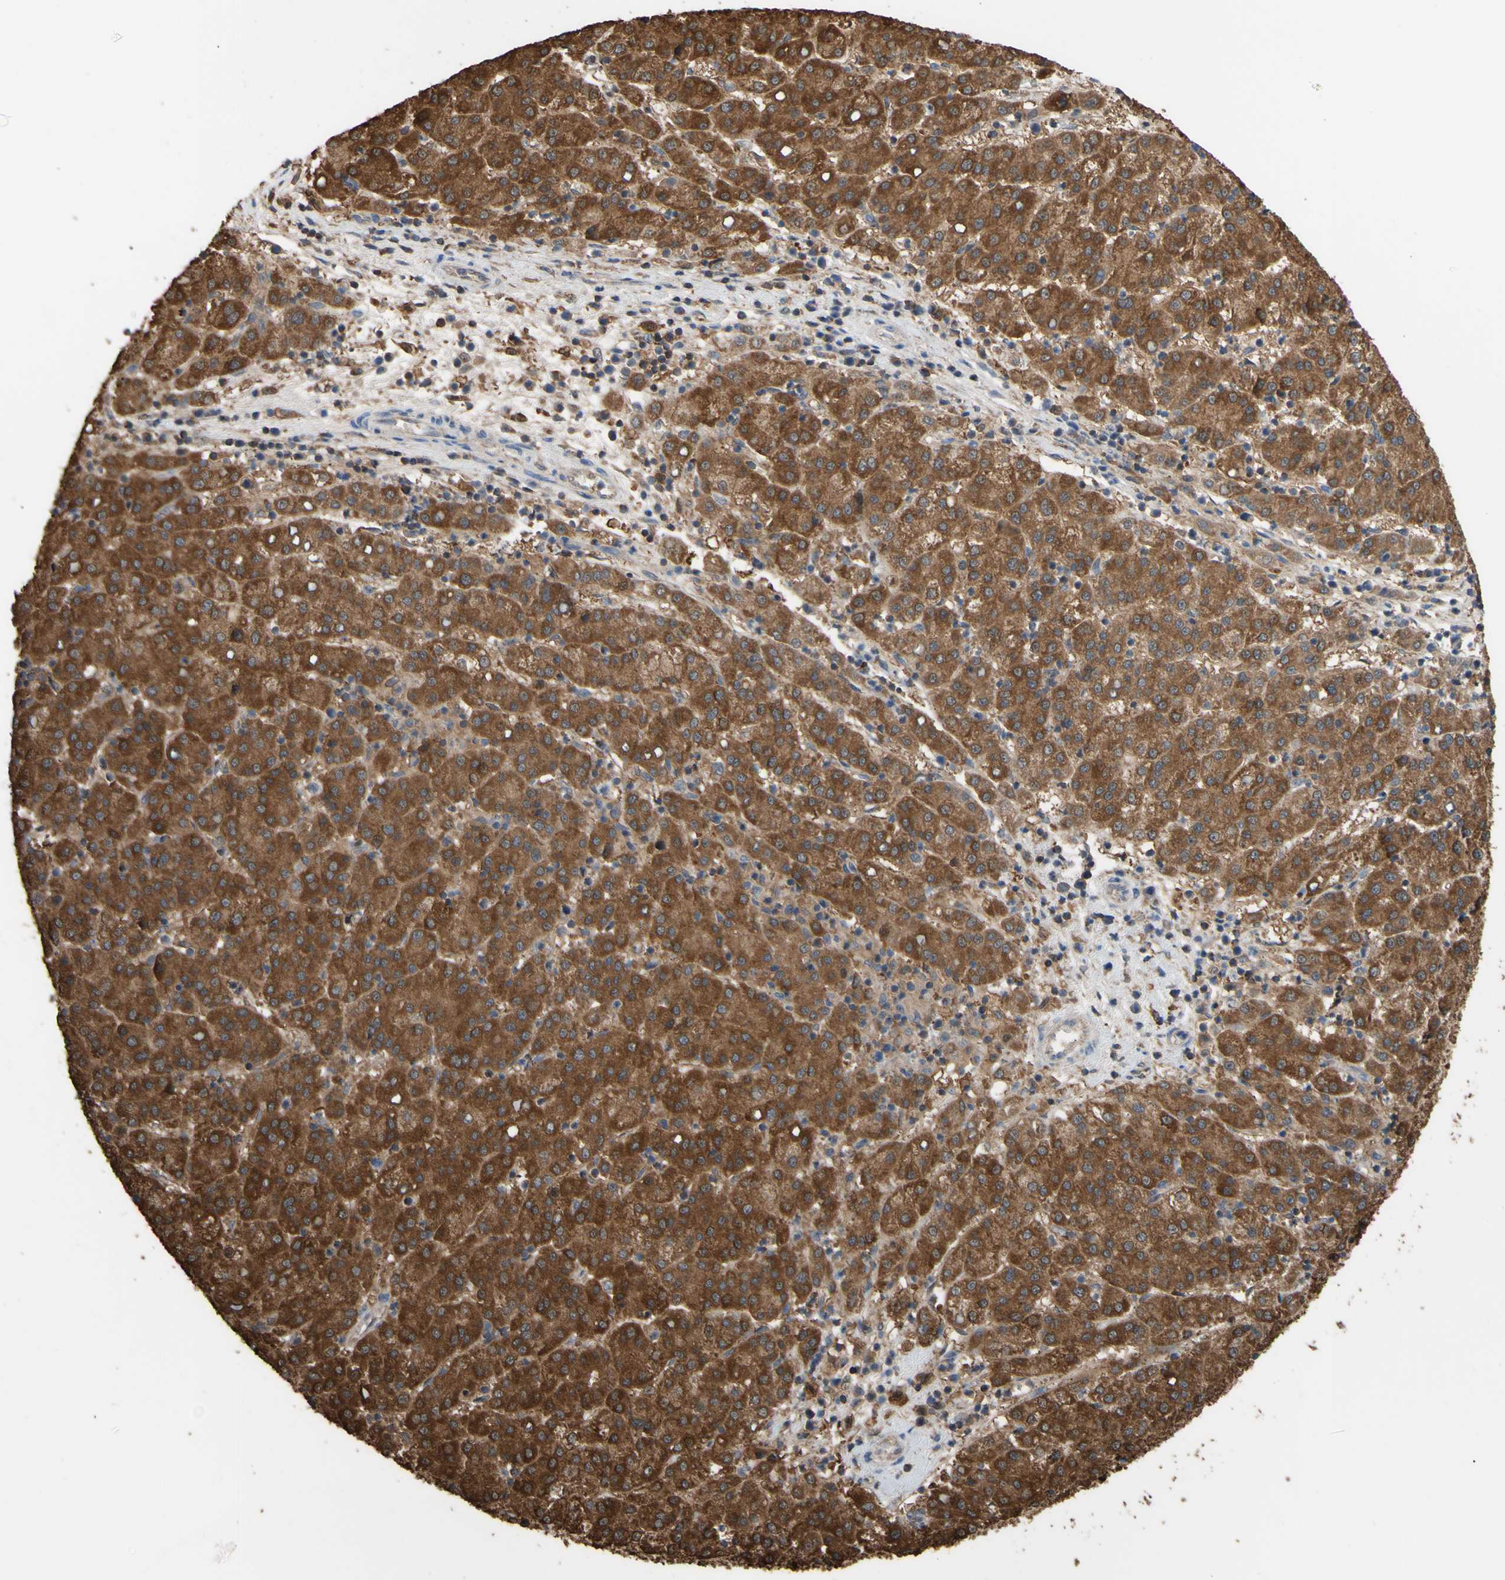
{"staining": {"intensity": "strong", "quantity": ">75%", "location": "cytoplasmic/membranous"}, "tissue": "liver cancer", "cell_type": "Tumor cells", "image_type": "cancer", "snomed": [{"axis": "morphology", "description": "Carcinoma, Hepatocellular, NOS"}, {"axis": "topography", "description": "Liver"}], "caption": "Immunohistochemistry (IHC) image of neoplastic tissue: liver hepatocellular carcinoma stained using immunohistochemistry demonstrates high levels of strong protein expression localized specifically in the cytoplasmic/membranous of tumor cells, appearing as a cytoplasmic/membranous brown color.", "gene": "ALDH9A1", "patient": {"sex": "female", "age": 58}}